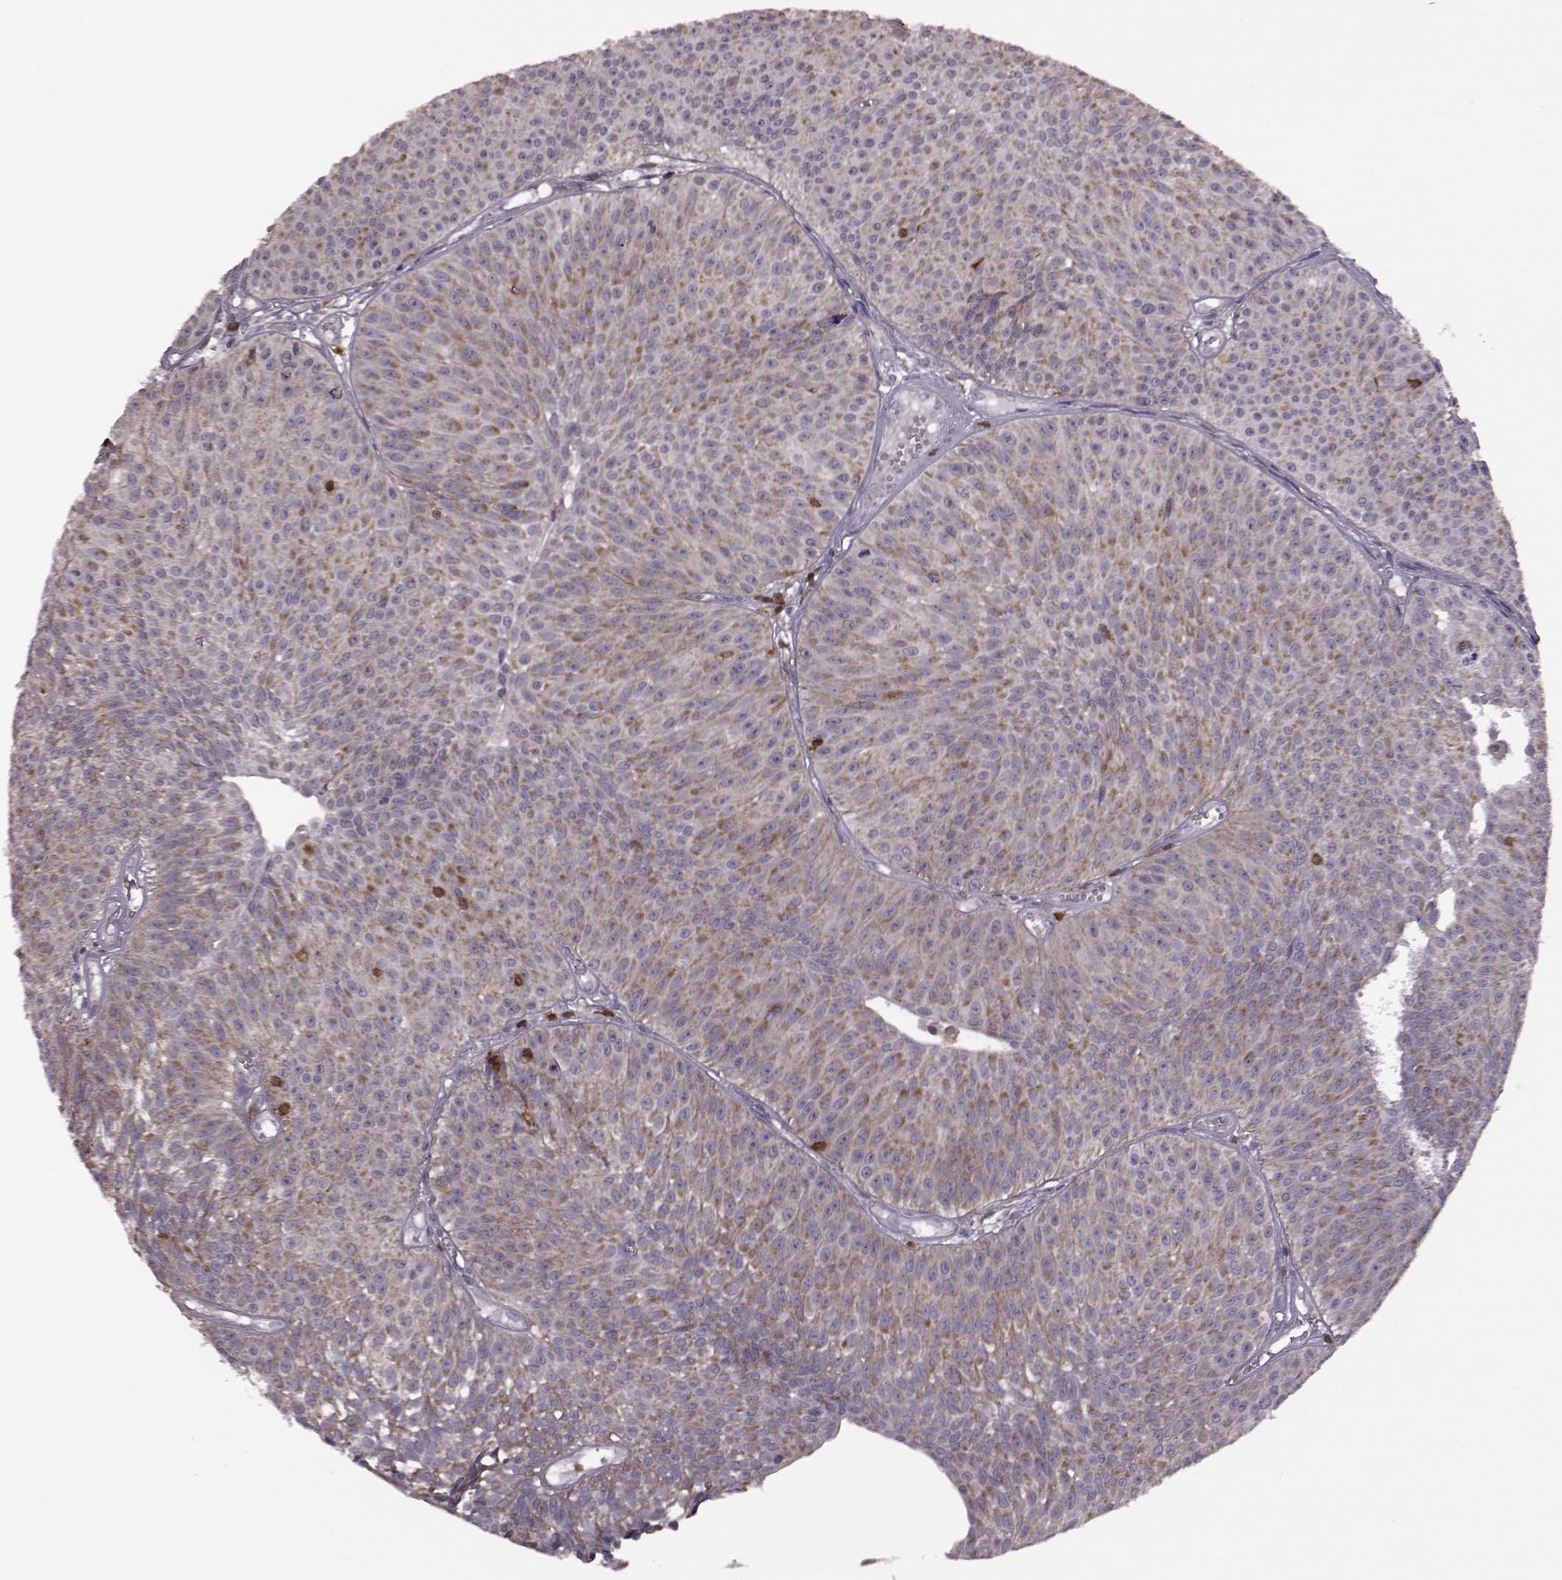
{"staining": {"intensity": "negative", "quantity": "none", "location": "none"}, "tissue": "urothelial cancer", "cell_type": "Tumor cells", "image_type": "cancer", "snomed": [{"axis": "morphology", "description": "Urothelial carcinoma, Low grade"}, {"axis": "topography", "description": "Urinary bladder"}], "caption": "This is an immunohistochemistry micrograph of urothelial cancer. There is no expression in tumor cells.", "gene": "DOK2", "patient": {"sex": "male", "age": 63}}